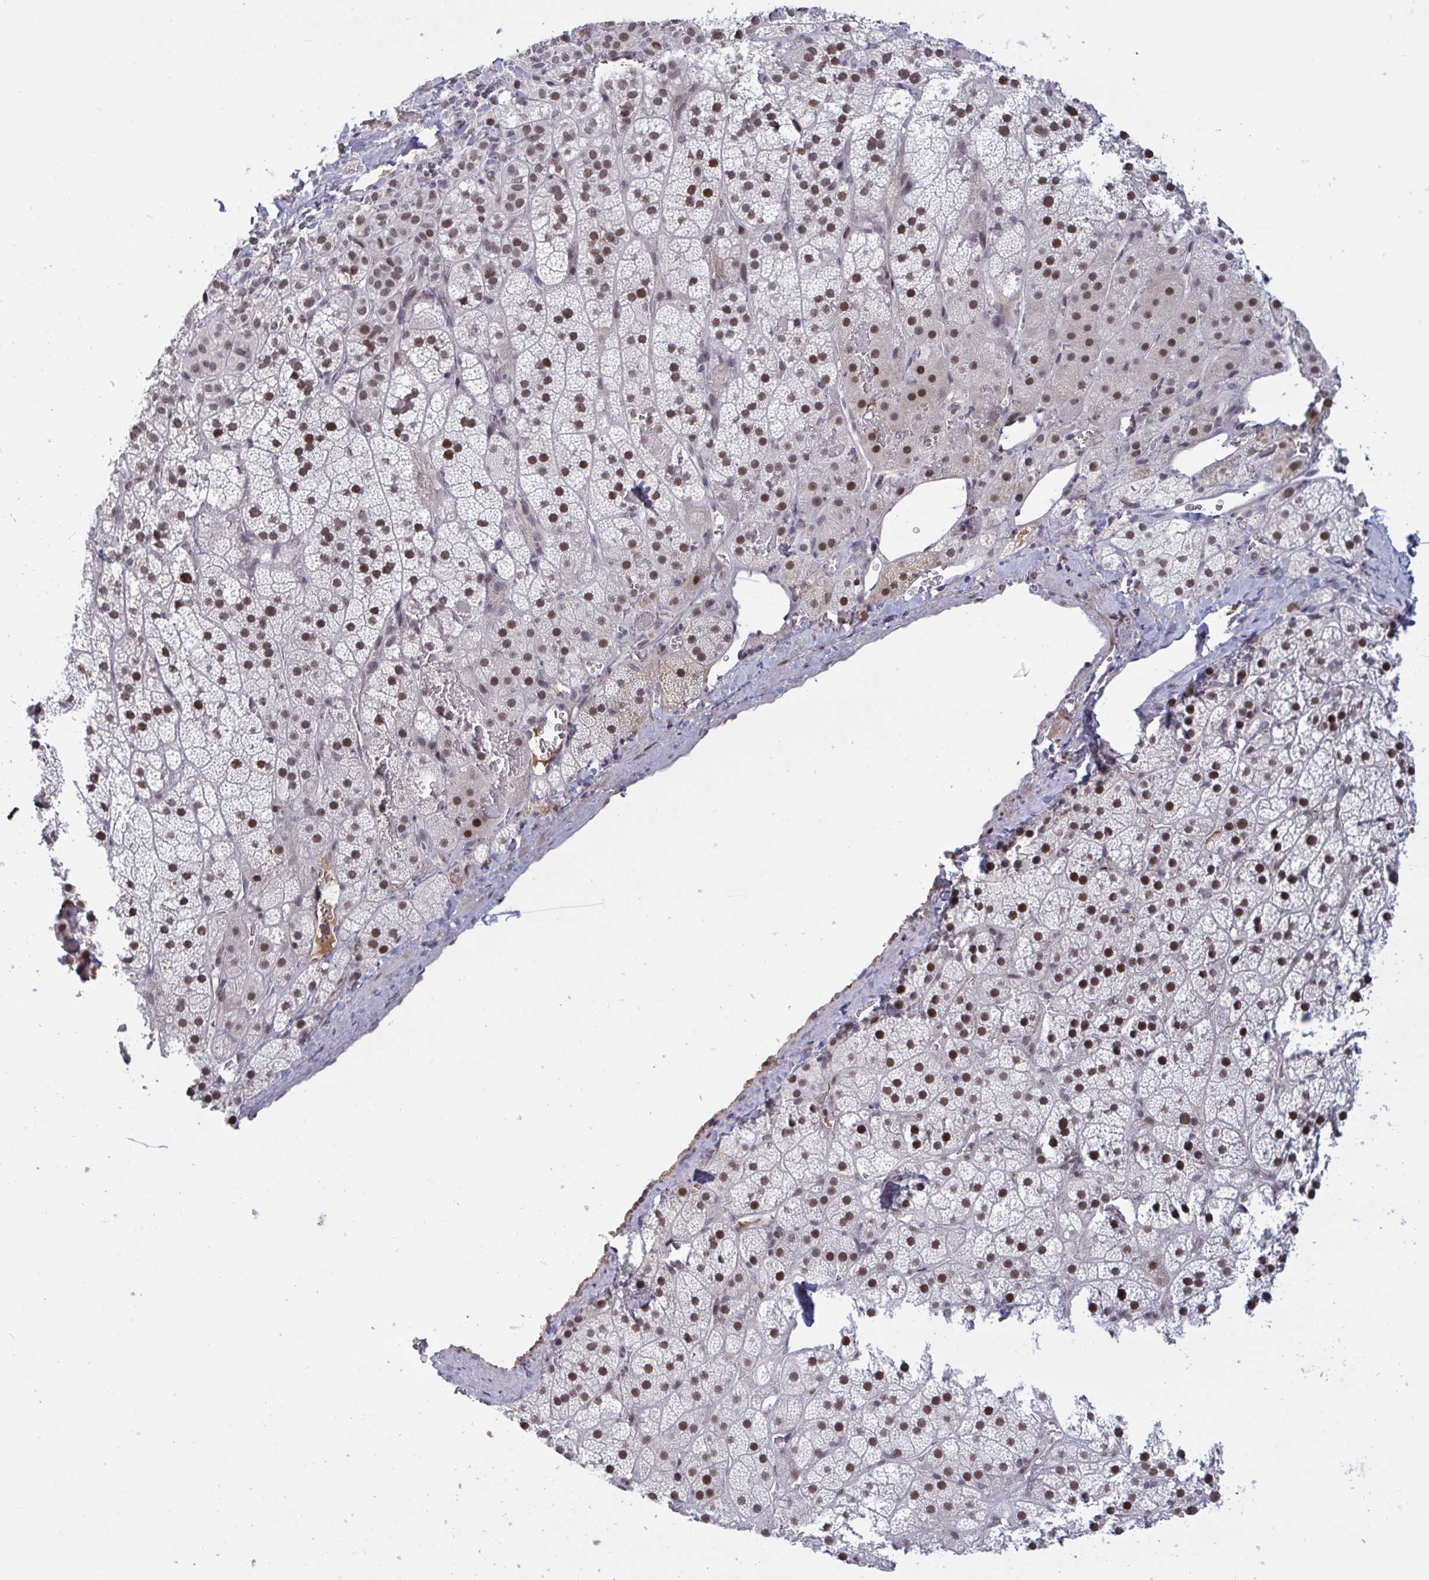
{"staining": {"intensity": "moderate", "quantity": ">75%", "location": "nuclear"}, "tissue": "adrenal gland", "cell_type": "Glandular cells", "image_type": "normal", "snomed": [{"axis": "morphology", "description": "Normal tissue, NOS"}, {"axis": "topography", "description": "Adrenal gland"}], "caption": "Immunohistochemical staining of unremarkable adrenal gland shows moderate nuclear protein positivity in about >75% of glandular cells.", "gene": "BCL7B", "patient": {"sex": "male", "age": 57}}